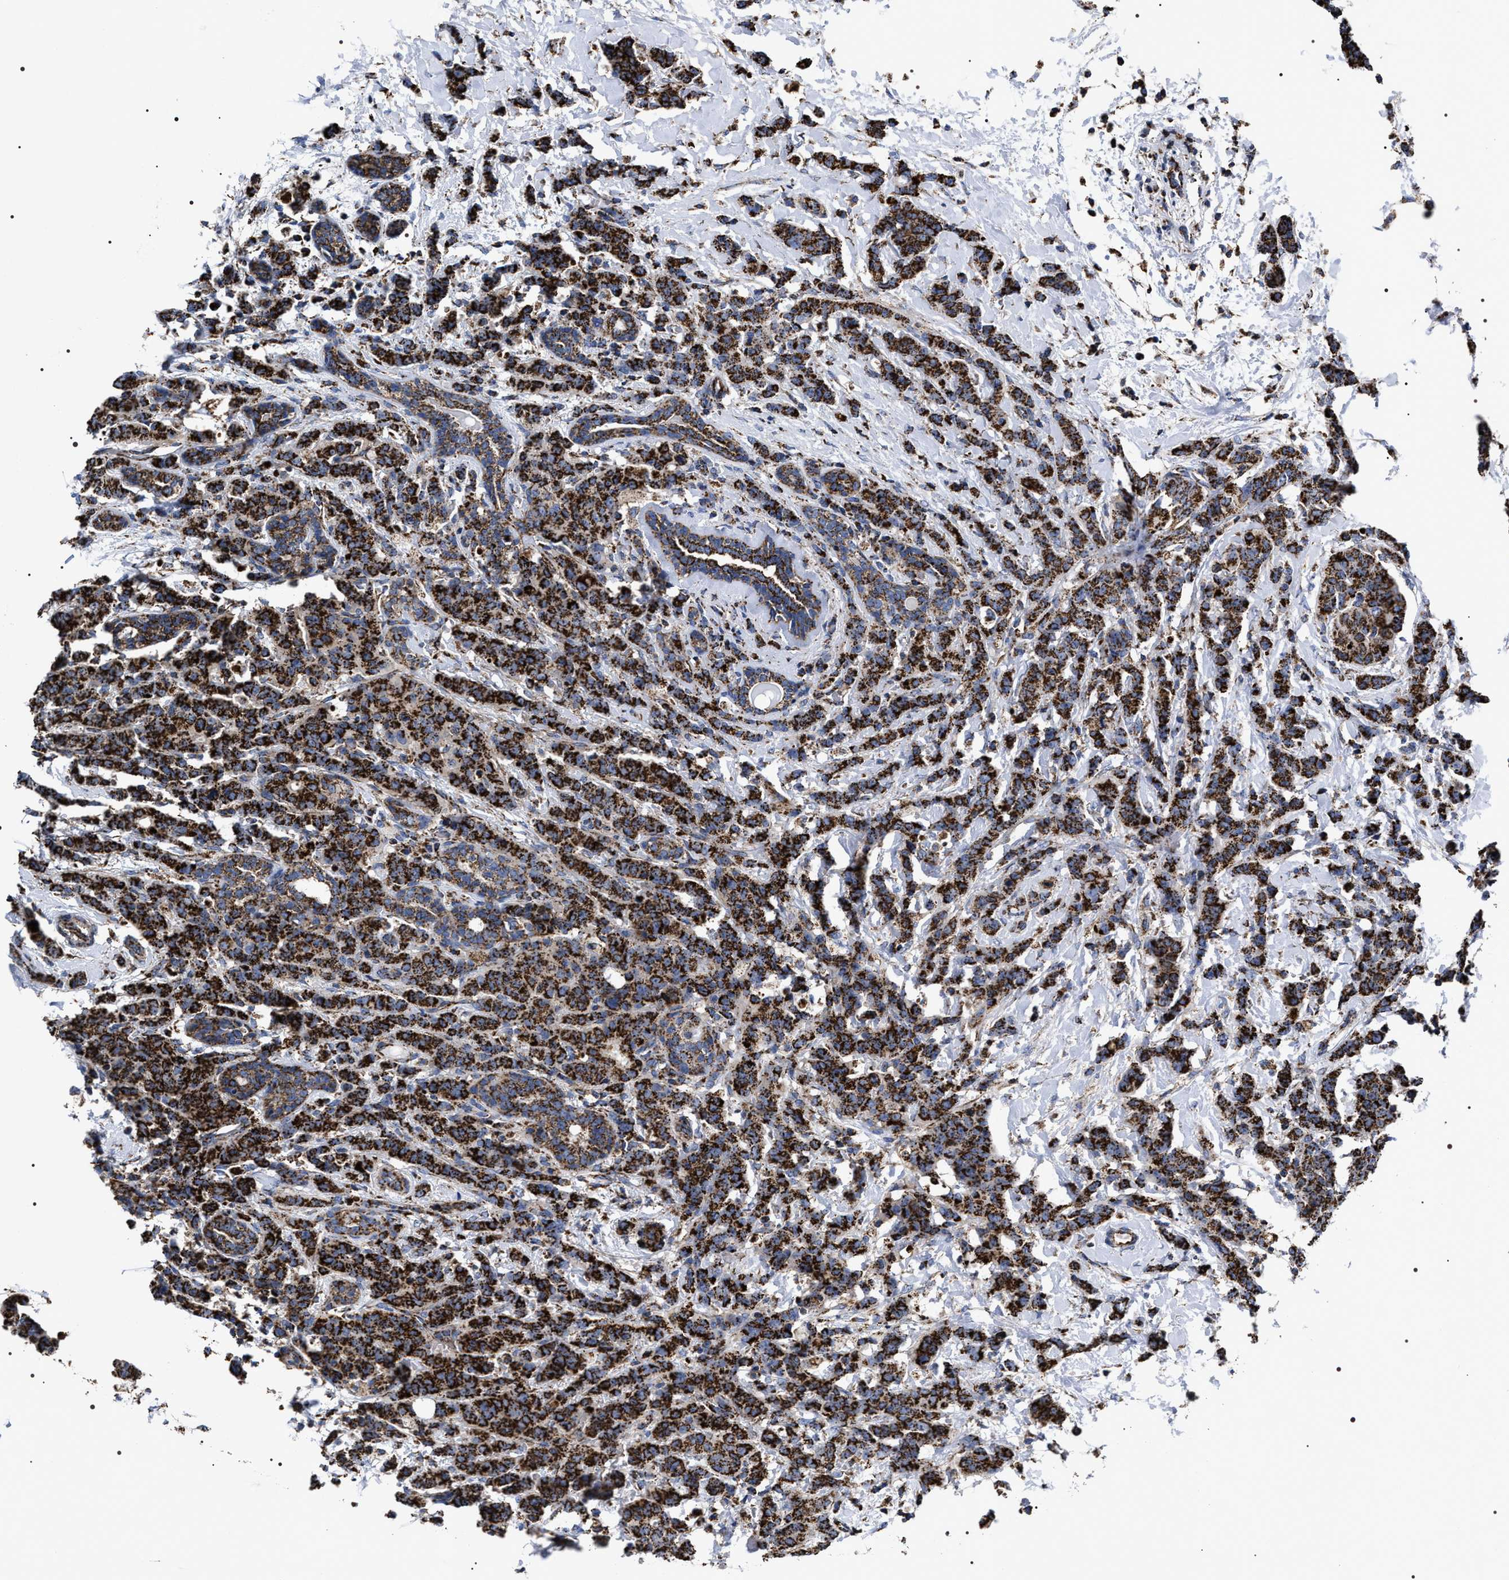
{"staining": {"intensity": "strong", "quantity": ">75%", "location": "cytoplasmic/membranous"}, "tissue": "breast cancer", "cell_type": "Tumor cells", "image_type": "cancer", "snomed": [{"axis": "morphology", "description": "Normal tissue, NOS"}, {"axis": "morphology", "description": "Duct carcinoma"}, {"axis": "topography", "description": "Breast"}], "caption": "Human infiltrating ductal carcinoma (breast) stained with a protein marker exhibits strong staining in tumor cells.", "gene": "COG5", "patient": {"sex": "female", "age": 40}}